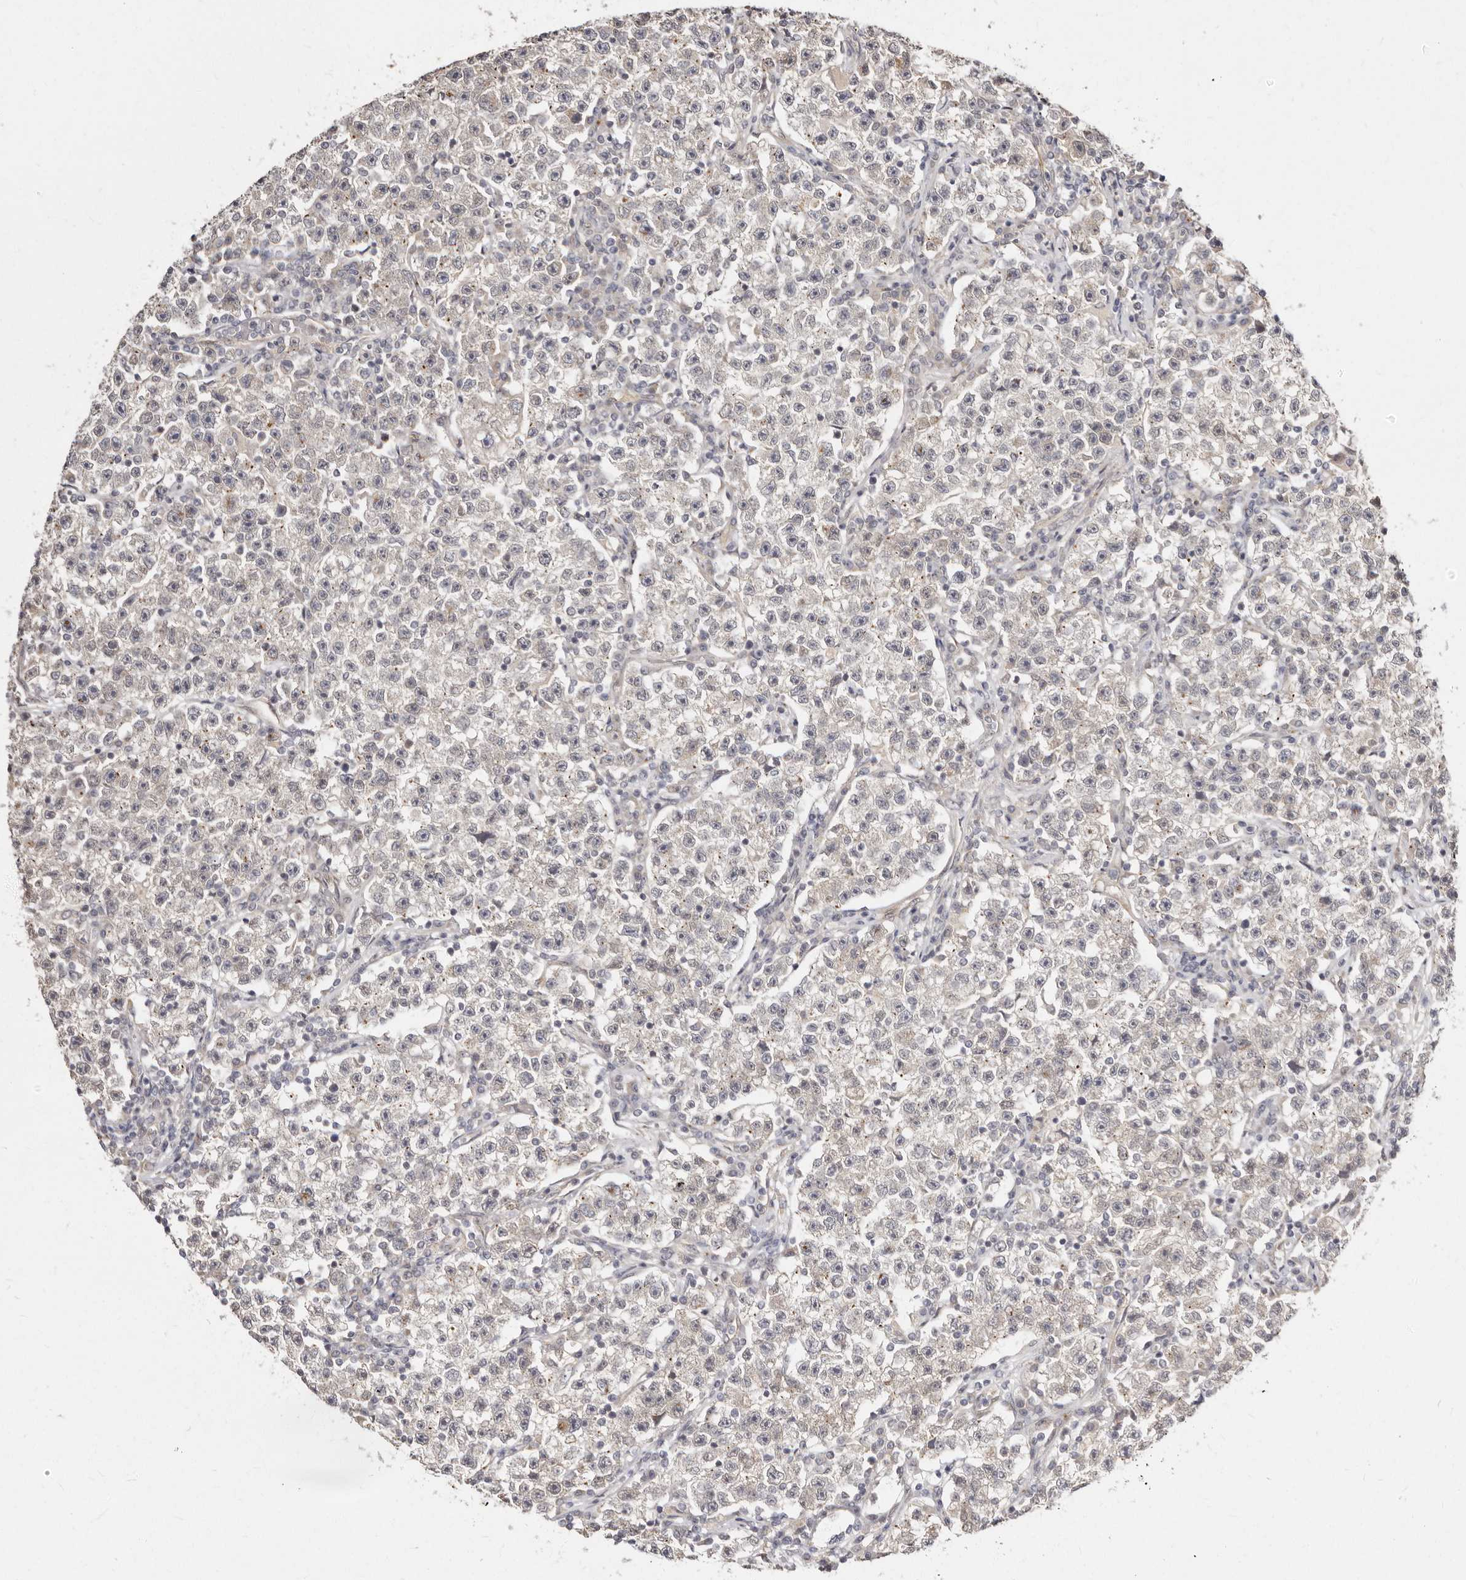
{"staining": {"intensity": "negative", "quantity": "none", "location": "none"}, "tissue": "testis cancer", "cell_type": "Tumor cells", "image_type": "cancer", "snomed": [{"axis": "morphology", "description": "Seminoma, NOS"}, {"axis": "topography", "description": "Testis"}], "caption": "Immunohistochemistry micrograph of human testis seminoma stained for a protein (brown), which shows no expression in tumor cells.", "gene": "LCORL", "patient": {"sex": "male", "age": 22}}